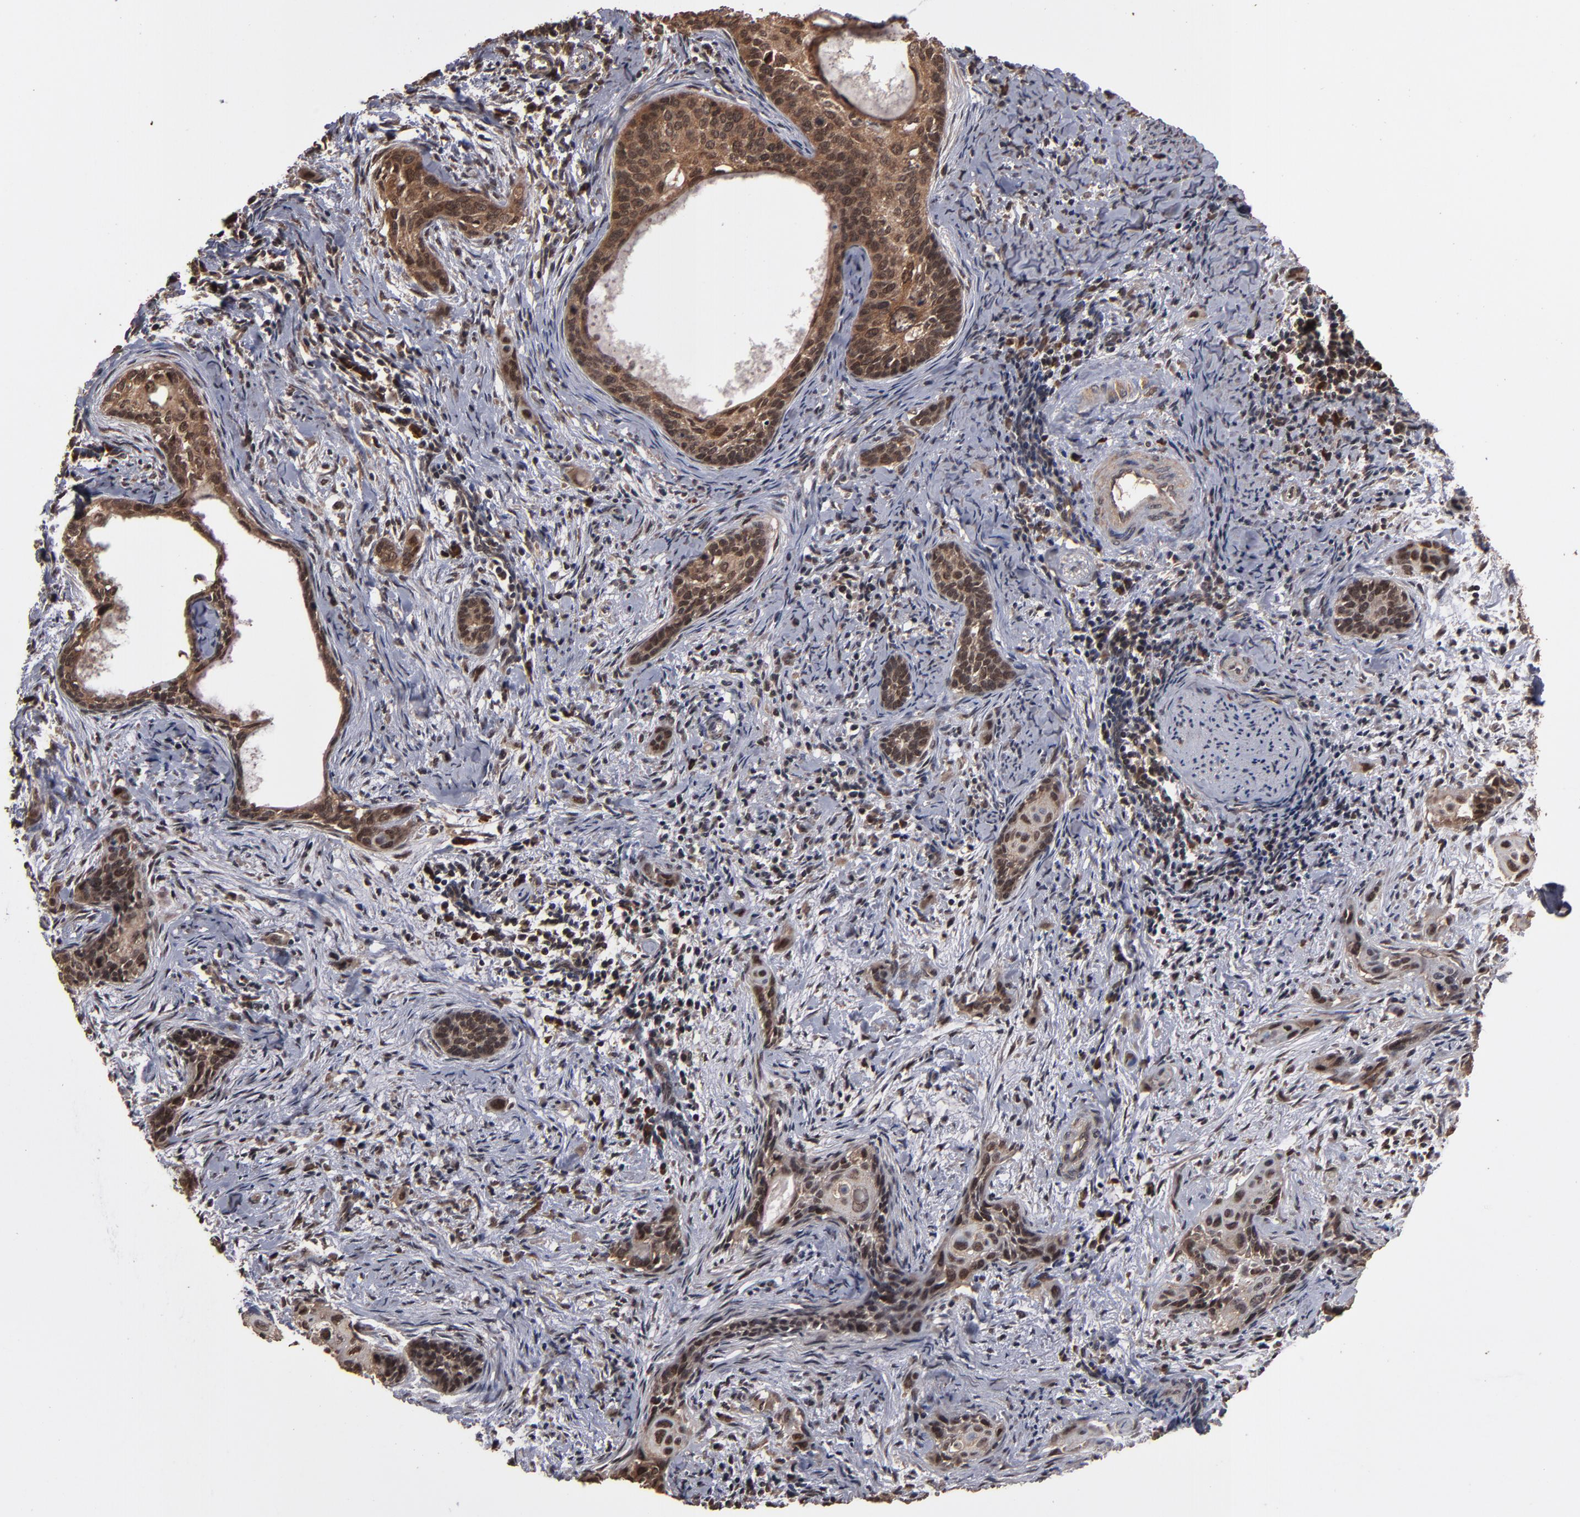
{"staining": {"intensity": "weak", "quantity": ">75%", "location": "cytoplasmic/membranous,nuclear"}, "tissue": "cervical cancer", "cell_type": "Tumor cells", "image_type": "cancer", "snomed": [{"axis": "morphology", "description": "Squamous cell carcinoma, NOS"}, {"axis": "topography", "description": "Cervix"}], "caption": "Cervical squamous cell carcinoma tissue reveals weak cytoplasmic/membranous and nuclear staining in approximately >75% of tumor cells", "gene": "NXF2B", "patient": {"sex": "female", "age": 33}}